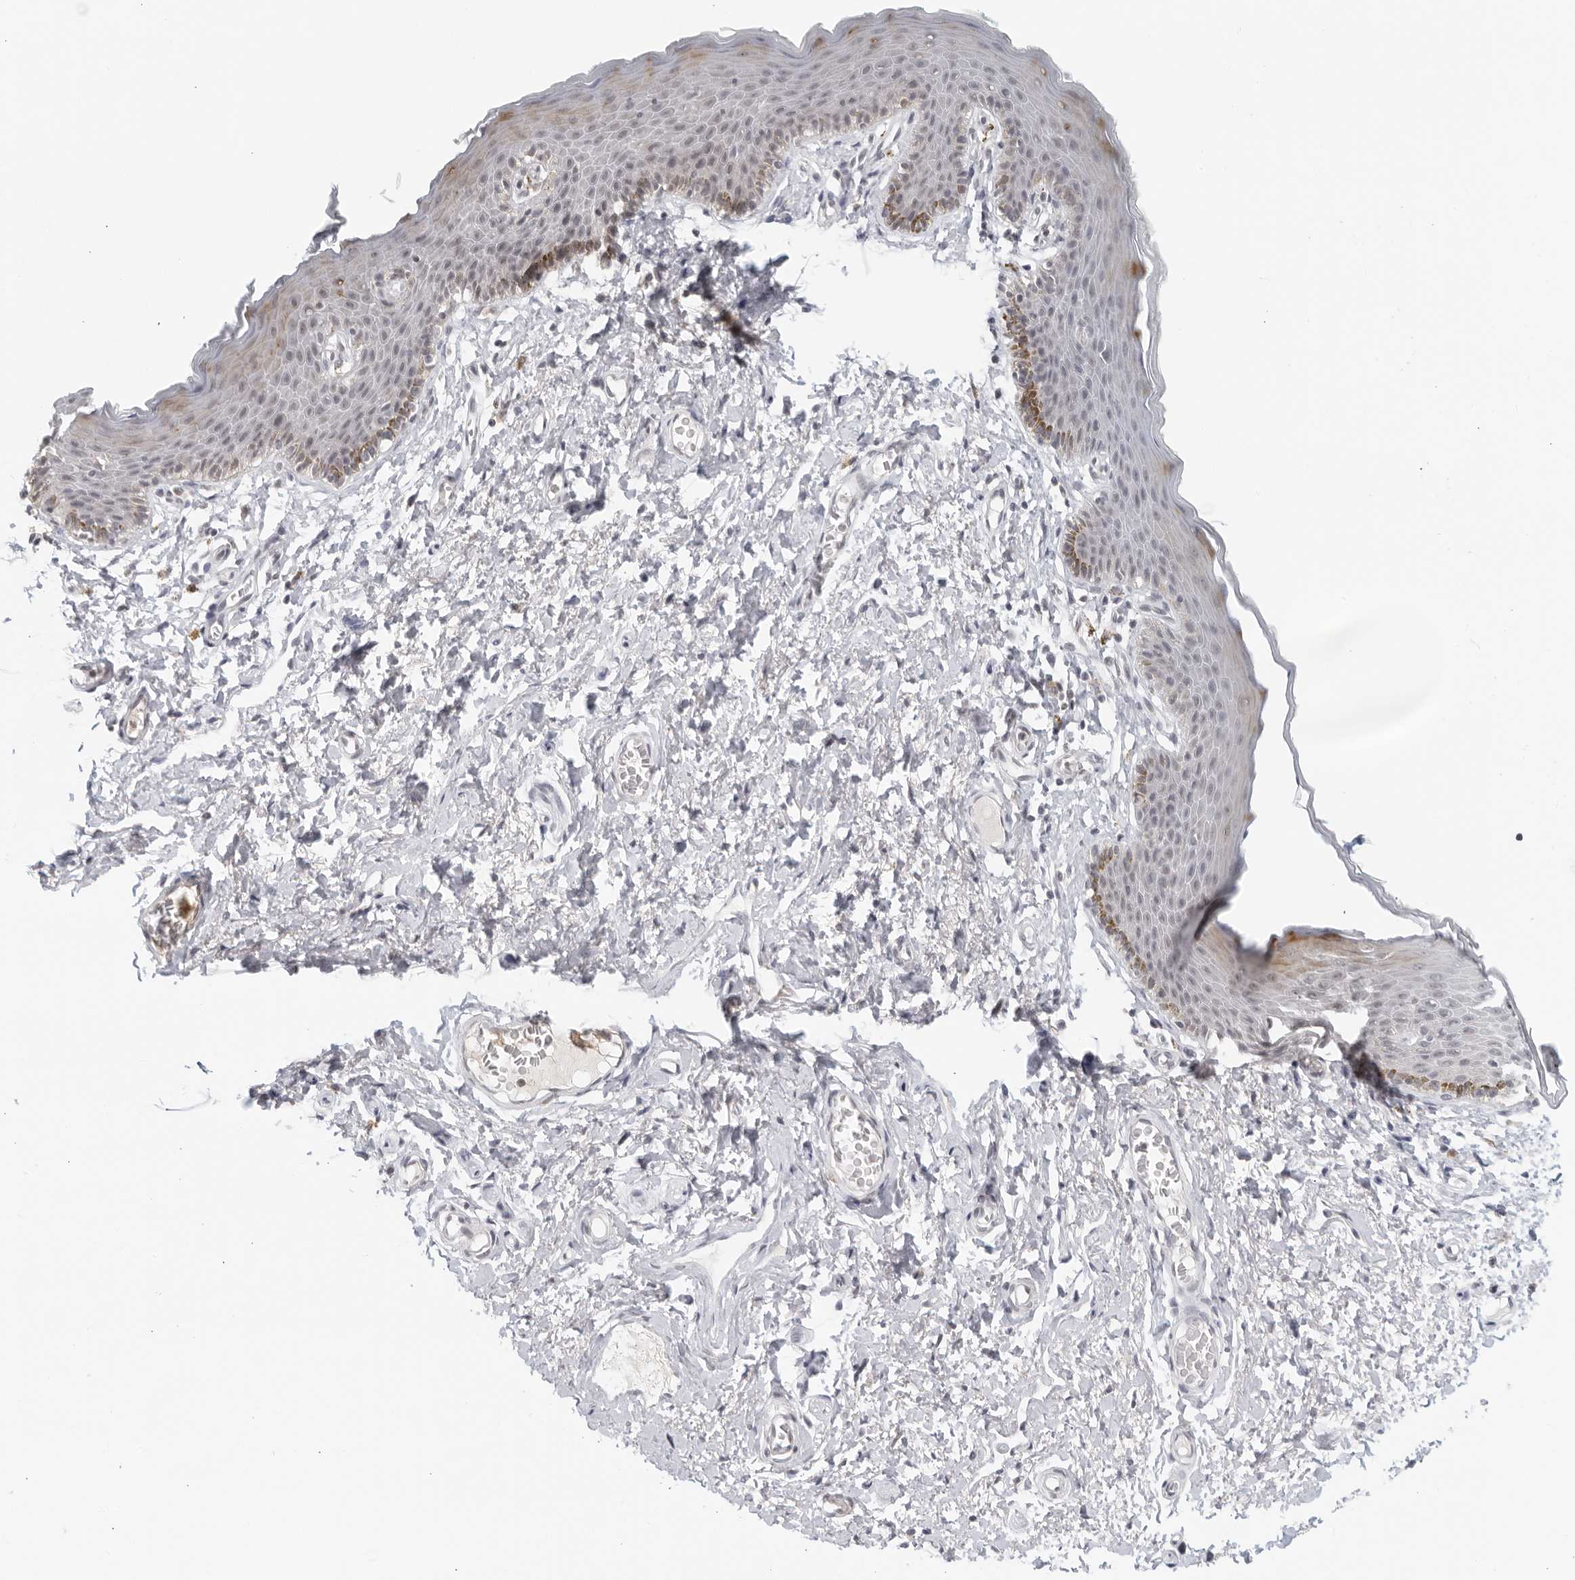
{"staining": {"intensity": "moderate", "quantity": "<25%", "location": "cytoplasmic/membranous"}, "tissue": "skin", "cell_type": "Epidermal cells", "image_type": "normal", "snomed": [{"axis": "morphology", "description": "Normal tissue, NOS"}, {"axis": "topography", "description": "Vulva"}], "caption": "The image demonstrates immunohistochemical staining of normal skin. There is moderate cytoplasmic/membranous expression is present in approximately <25% of epidermal cells. The protein is shown in brown color, while the nuclei are stained blue.", "gene": "RAB11FIP3", "patient": {"sex": "female", "age": 66}}